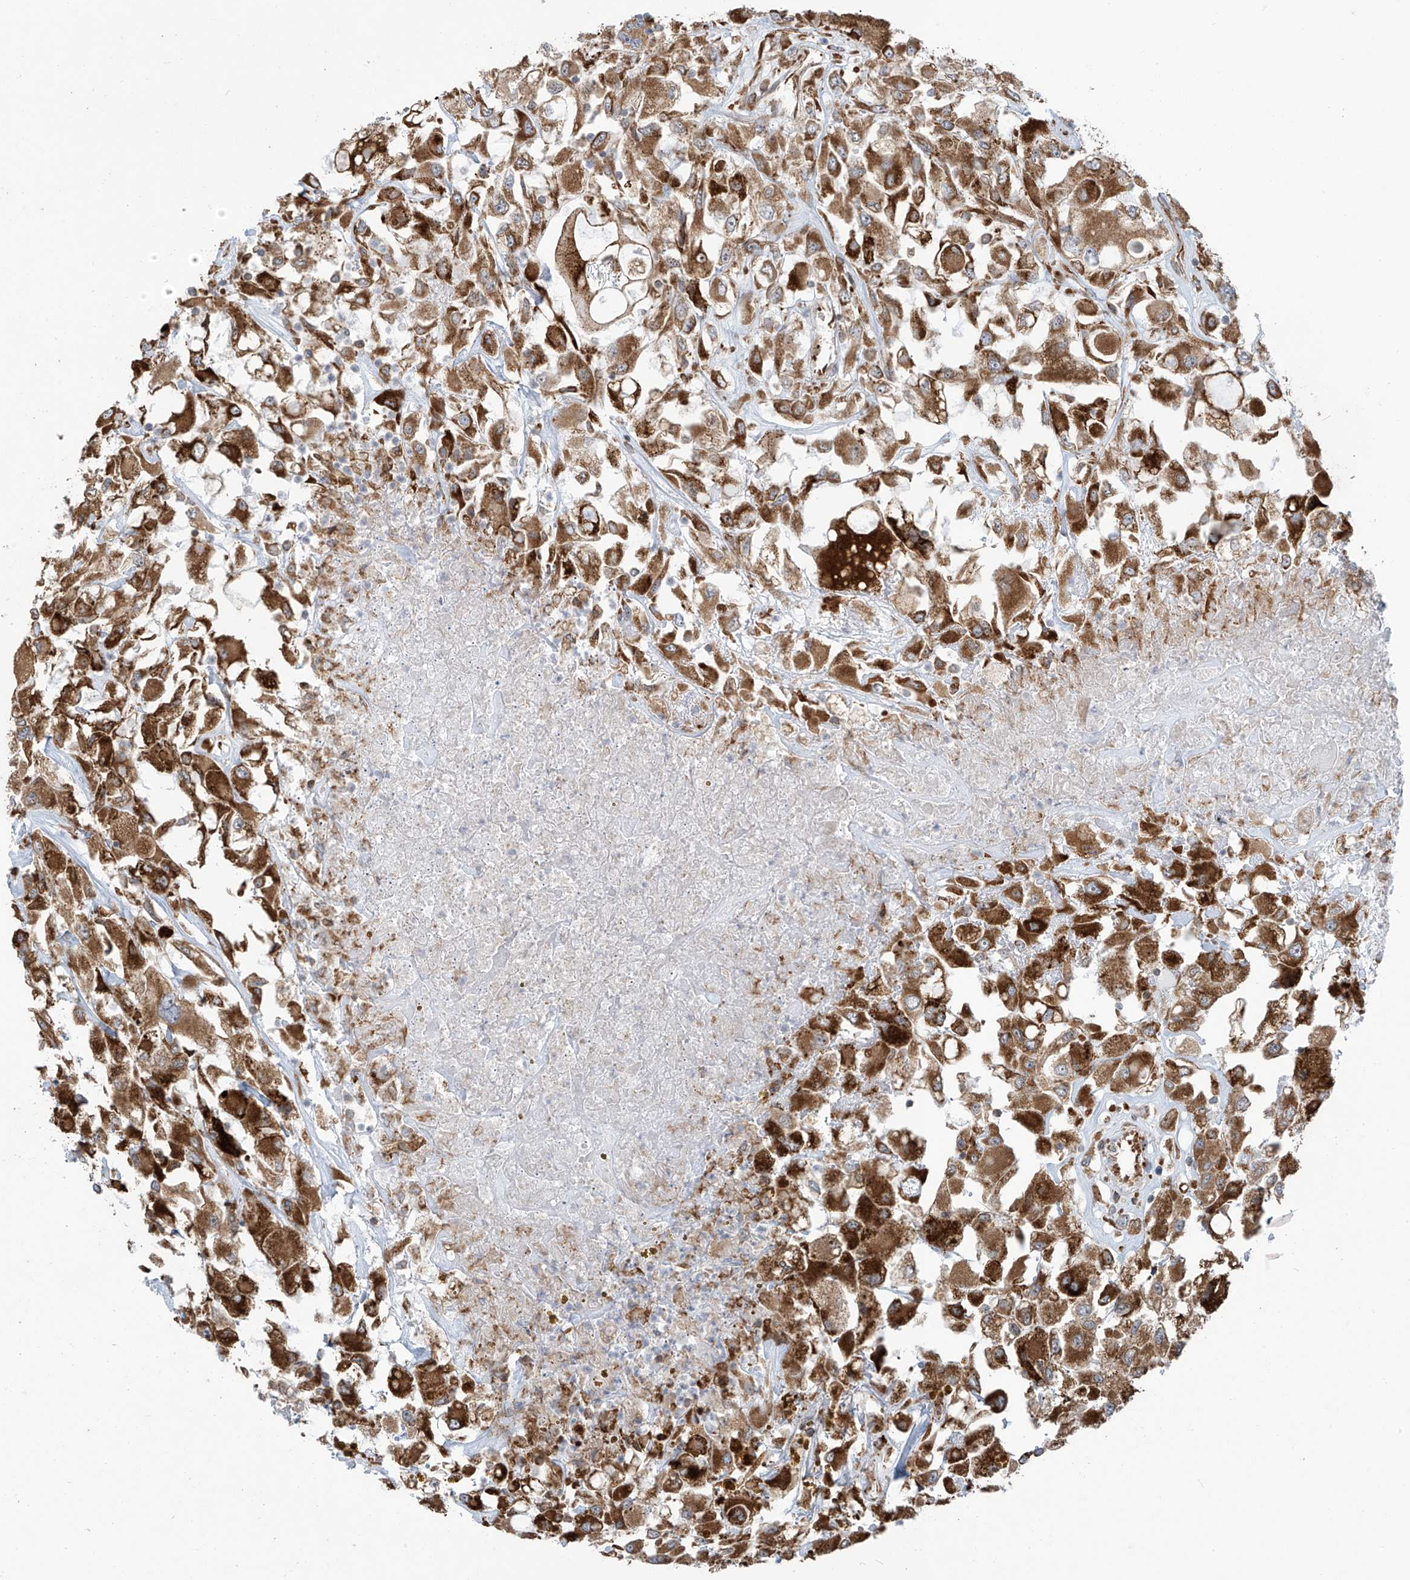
{"staining": {"intensity": "strong", "quantity": ">75%", "location": "cytoplasmic/membranous"}, "tissue": "renal cancer", "cell_type": "Tumor cells", "image_type": "cancer", "snomed": [{"axis": "morphology", "description": "Adenocarcinoma, NOS"}, {"axis": "topography", "description": "Kidney"}], "caption": "High-power microscopy captured an immunohistochemistry histopathology image of adenocarcinoma (renal), revealing strong cytoplasmic/membranous staining in about >75% of tumor cells.", "gene": "KATNIP", "patient": {"sex": "female", "age": 52}}